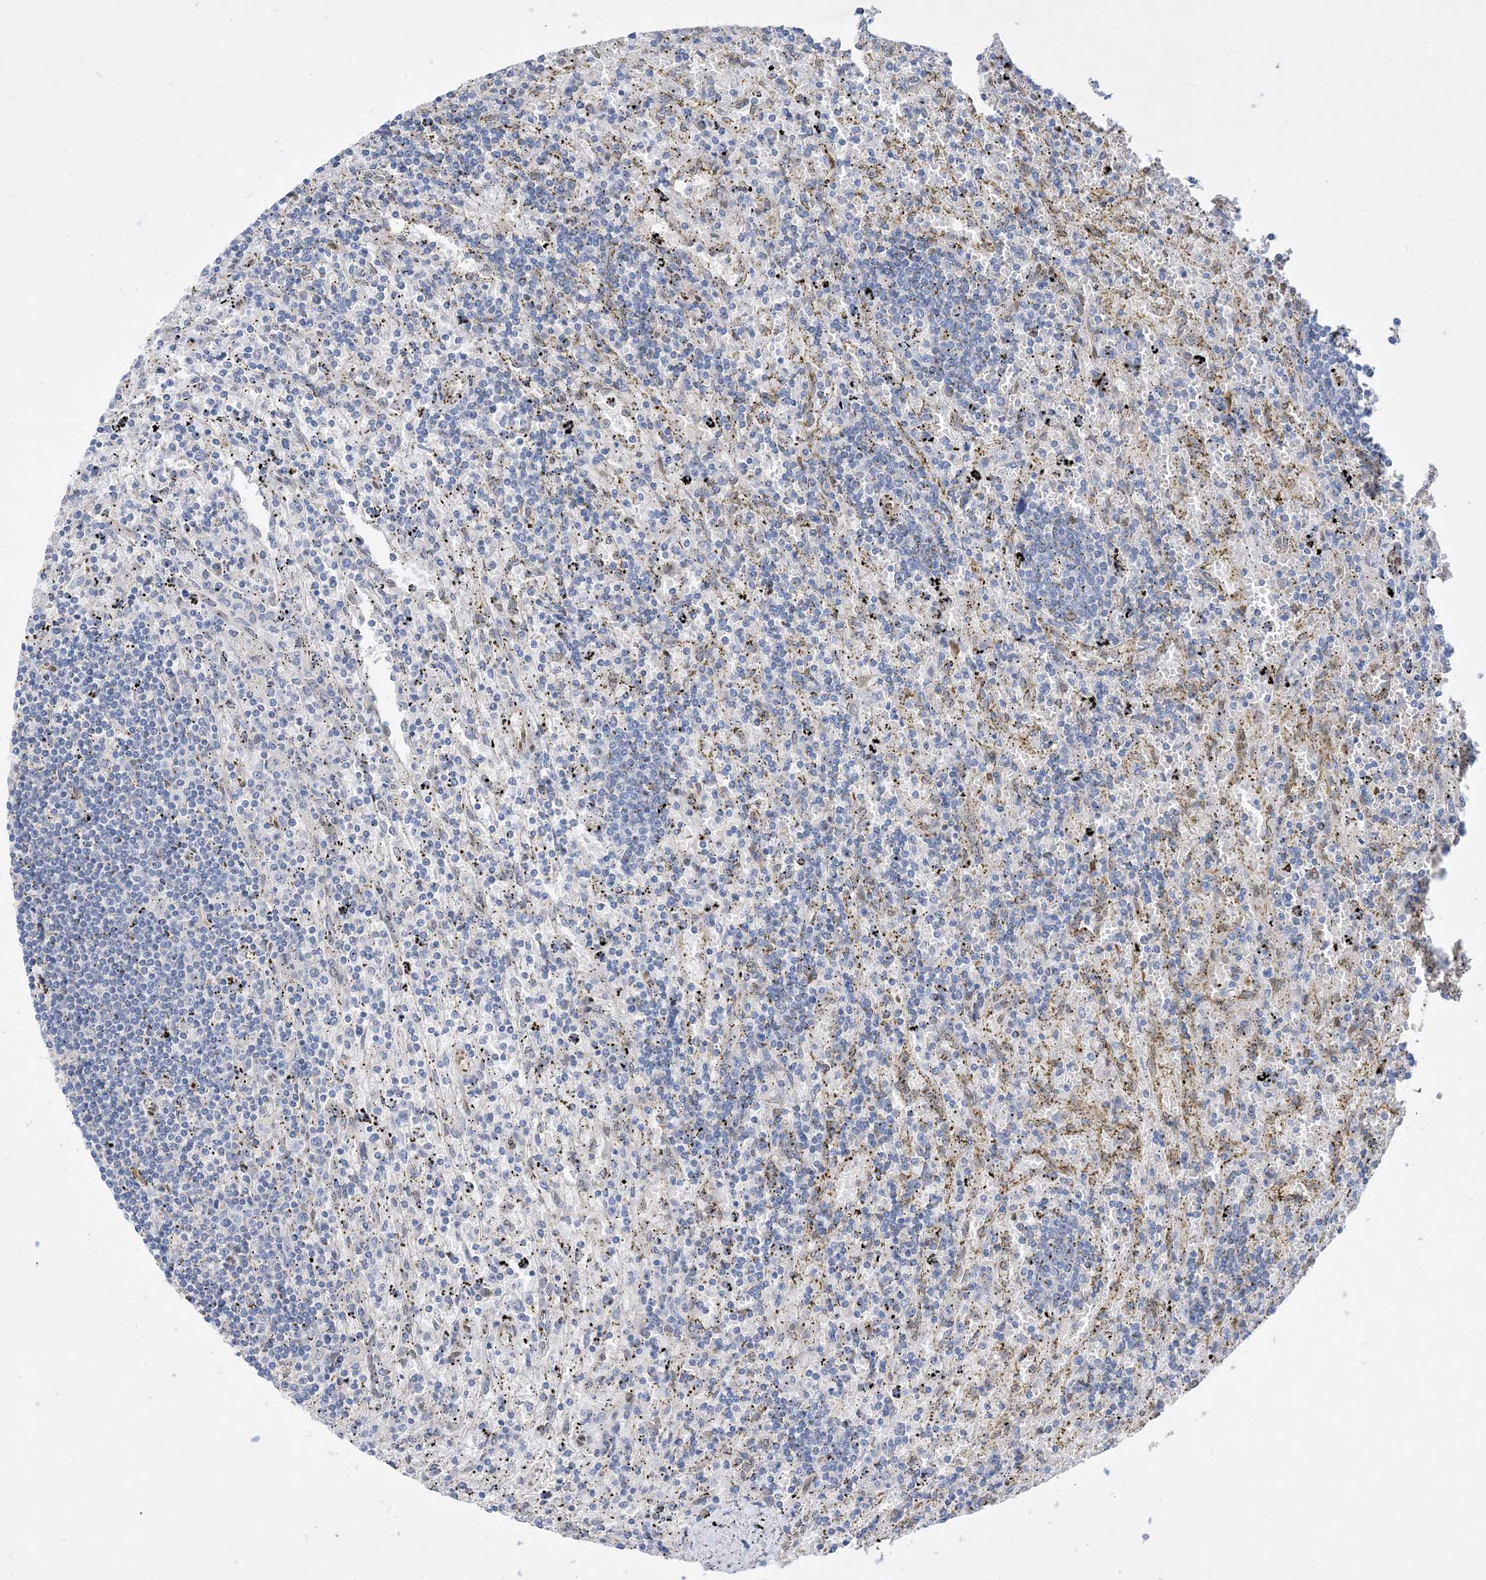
{"staining": {"intensity": "negative", "quantity": "none", "location": "none"}, "tissue": "lymphoma", "cell_type": "Tumor cells", "image_type": "cancer", "snomed": [{"axis": "morphology", "description": "Malignant lymphoma, non-Hodgkin's type, Low grade"}, {"axis": "topography", "description": "Spleen"}], "caption": "Immunohistochemistry (IHC) of lymphoma displays no expression in tumor cells.", "gene": "RBMS3", "patient": {"sex": "male", "age": 76}}